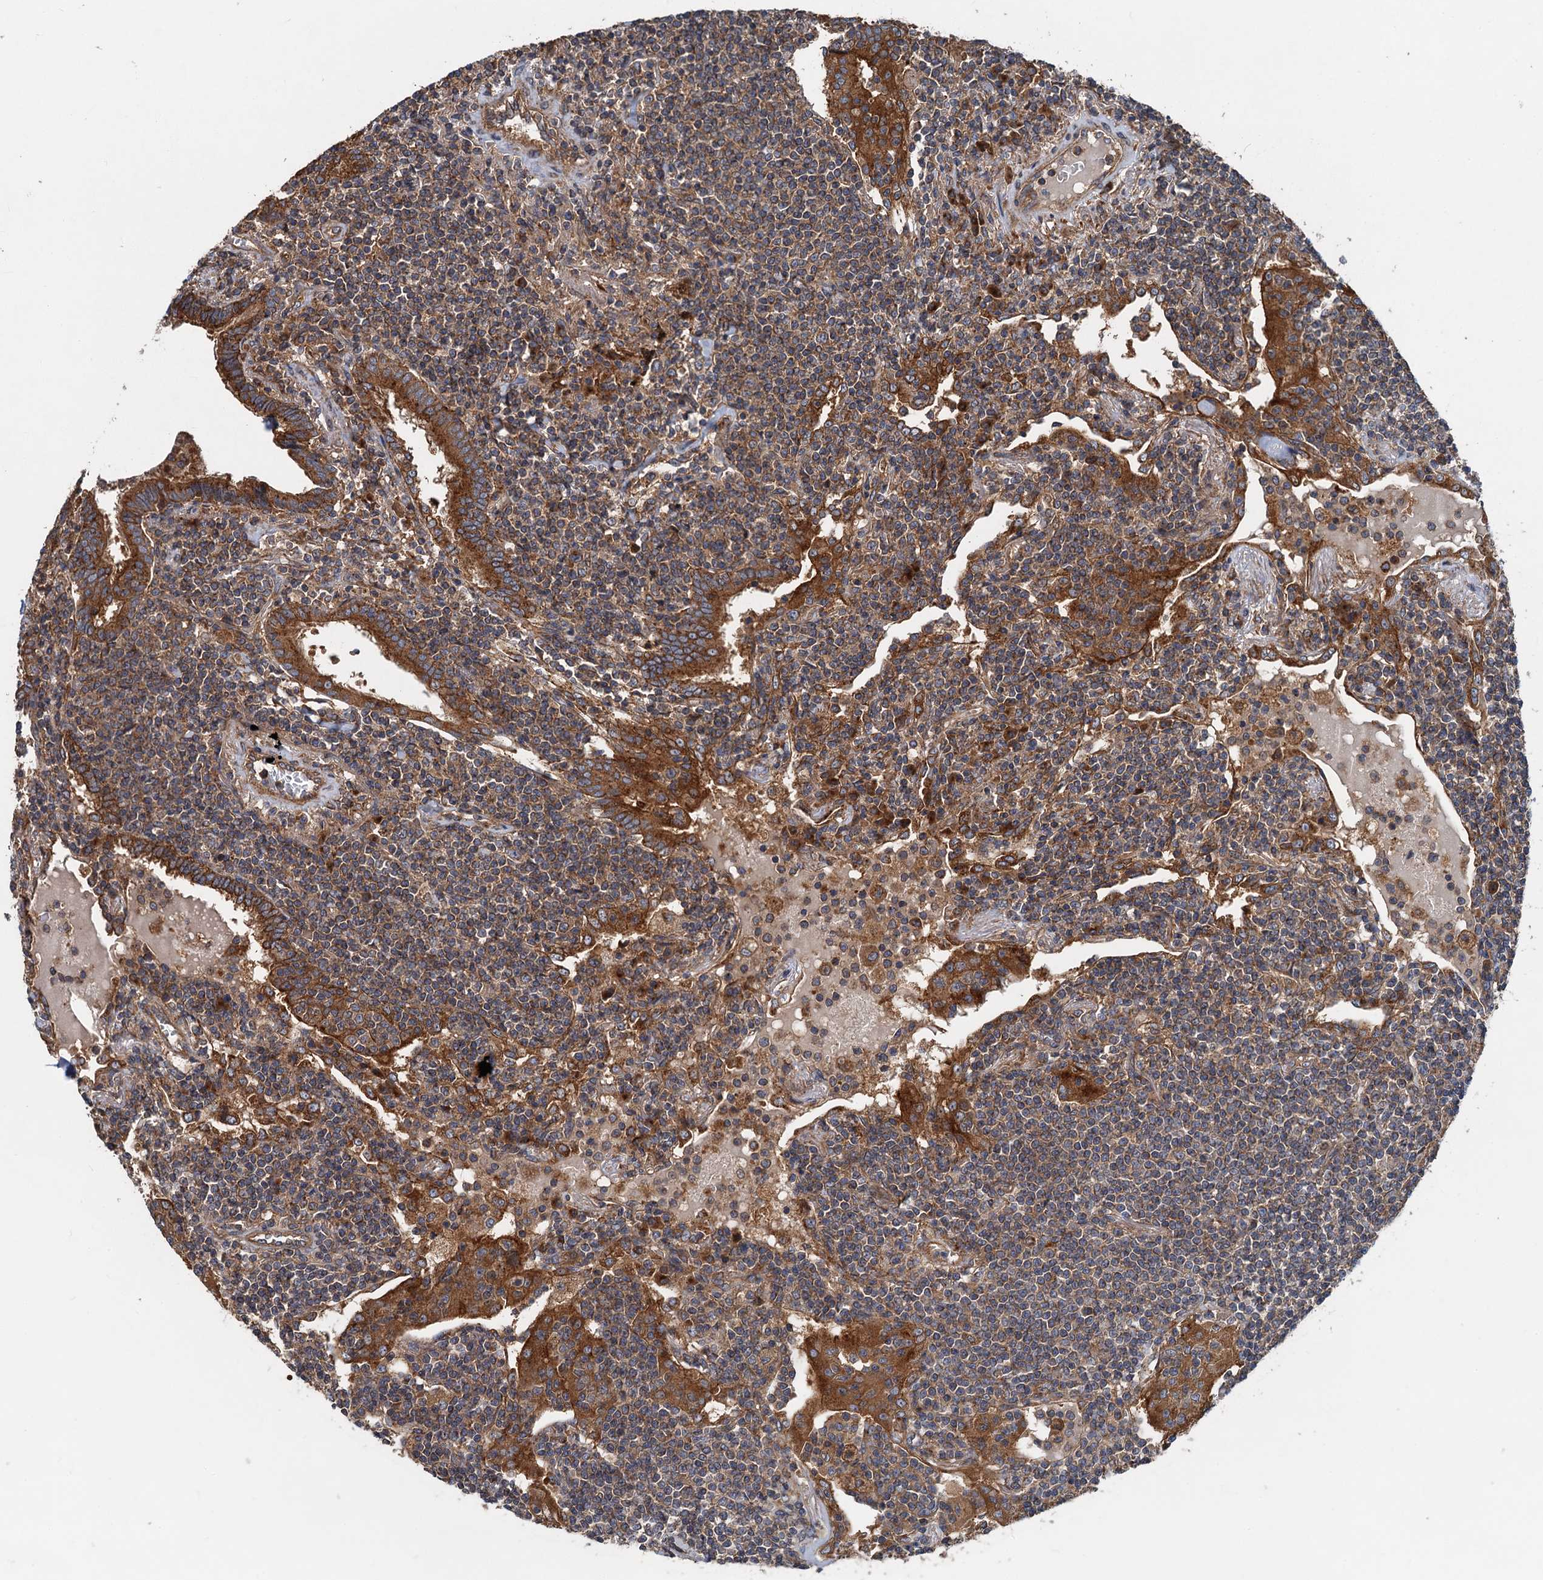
{"staining": {"intensity": "weak", "quantity": "25%-75%", "location": "cytoplasmic/membranous"}, "tissue": "lymphoma", "cell_type": "Tumor cells", "image_type": "cancer", "snomed": [{"axis": "morphology", "description": "Malignant lymphoma, non-Hodgkin's type, Low grade"}, {"axis": "topography", "description": "Lung"}], "caption": "Tumor cells show low levels of weak cytoplasmic/membranous expression in about 25%-75% of cells in human low-grade malignant lymphoma, non-Hodgkin's type. (IHC, brightfield microscopy, high magnification).", "gene": "COG3", "patient": {"sex": "female", "age": 71}}